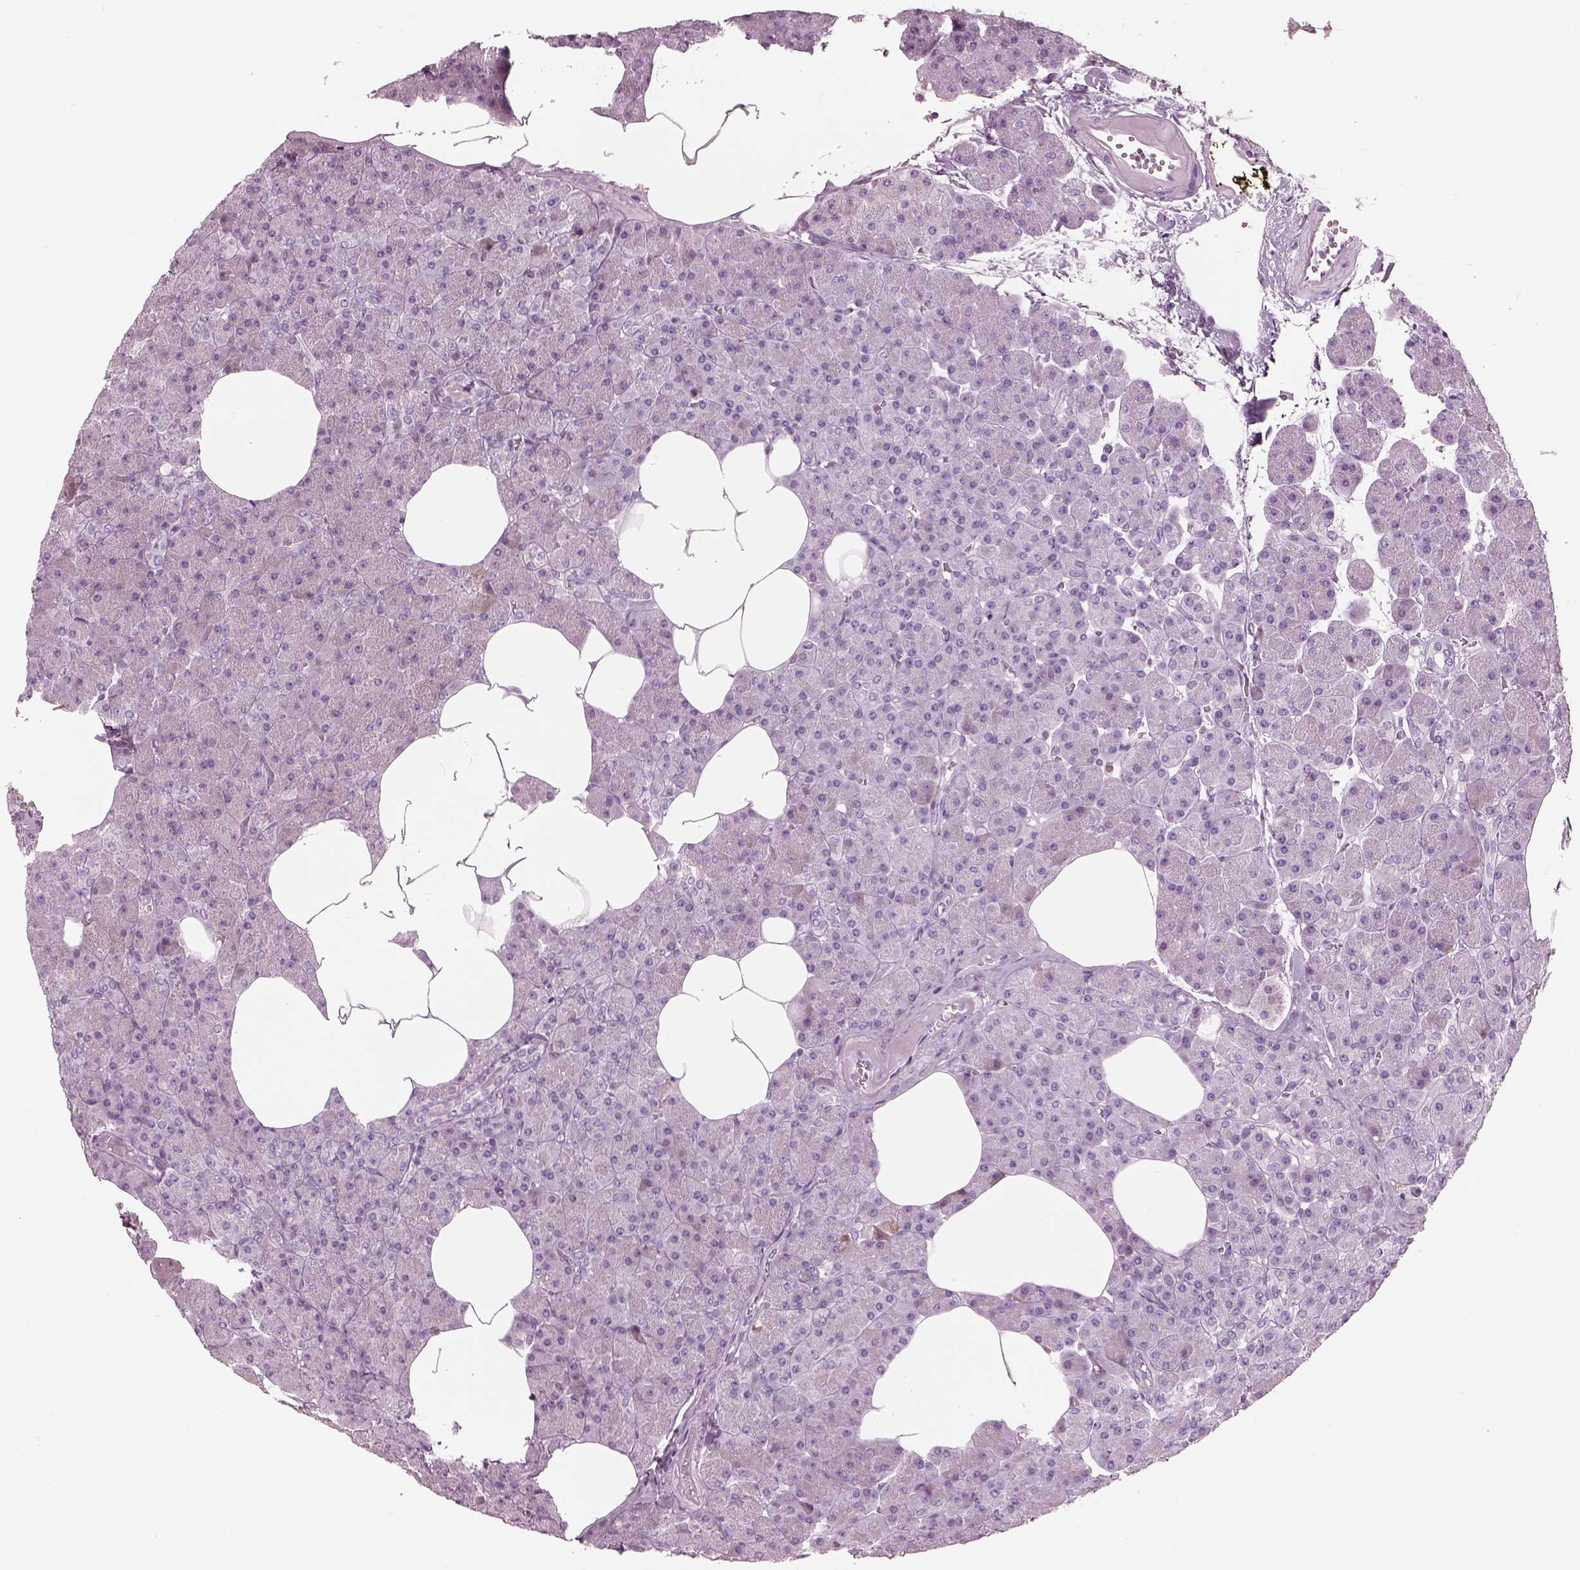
{"staining": {"intensity": "negative", "quantity": "none", "location": "none"}, "tissue": "pancreas", "cell_type": "Exocrine glandular cells", "image_type": "normal", "snomed": [{"axis": "morphology", "description": "Normal tissue, NOS"}, {"axis": "topography", "description": "Pancreas"}], "caption": "Immunohistochemical staining of unremarkable human pancreas displays no significant positivity in exocrine glandular cells.", "gene": "HYDIN", "patient": {"sex": "female", "age": 45}}